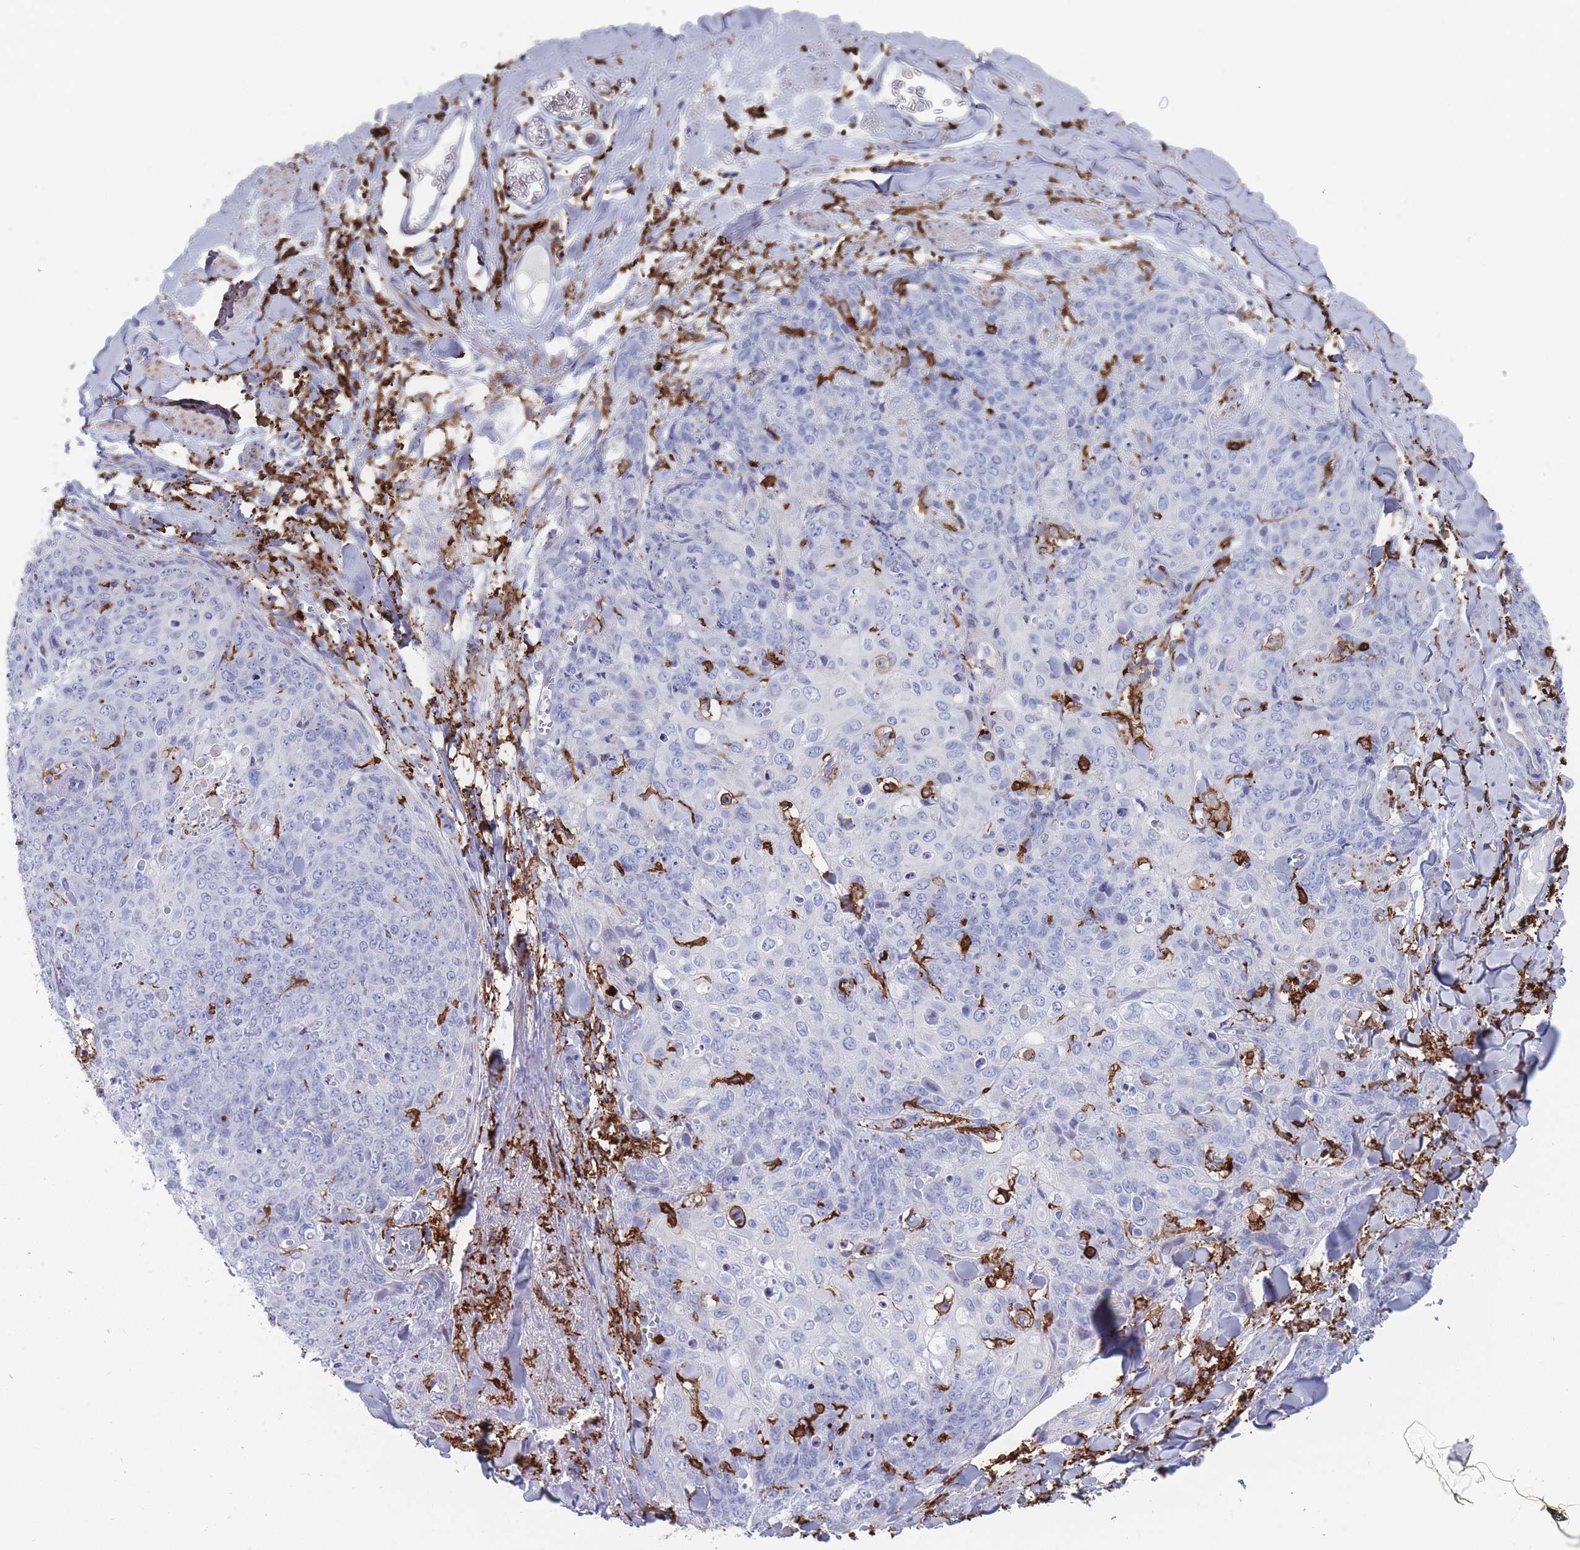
{"staining": {"intensity": "negative", "quantity": "none", "location": "none"}, "tissue": "skin cancer", "cell_type": "Tumor cells", "image_type": "cancer", "snomed": [{"axis": "morphology", "description": "Squamous cell carcinoma, NOS"}, {"axis": "topography", "description": "Skin"}, {"axis": "topography", "description": "Vulva"}], "caption": "A high-resolution photomicrograph shows immunohistochemistry (IHC) staining of skin cancer, which exhibits no significant staining in tumor cells.", "gene": "AIF1", "patient": {"sex": "female", "age": 85}}